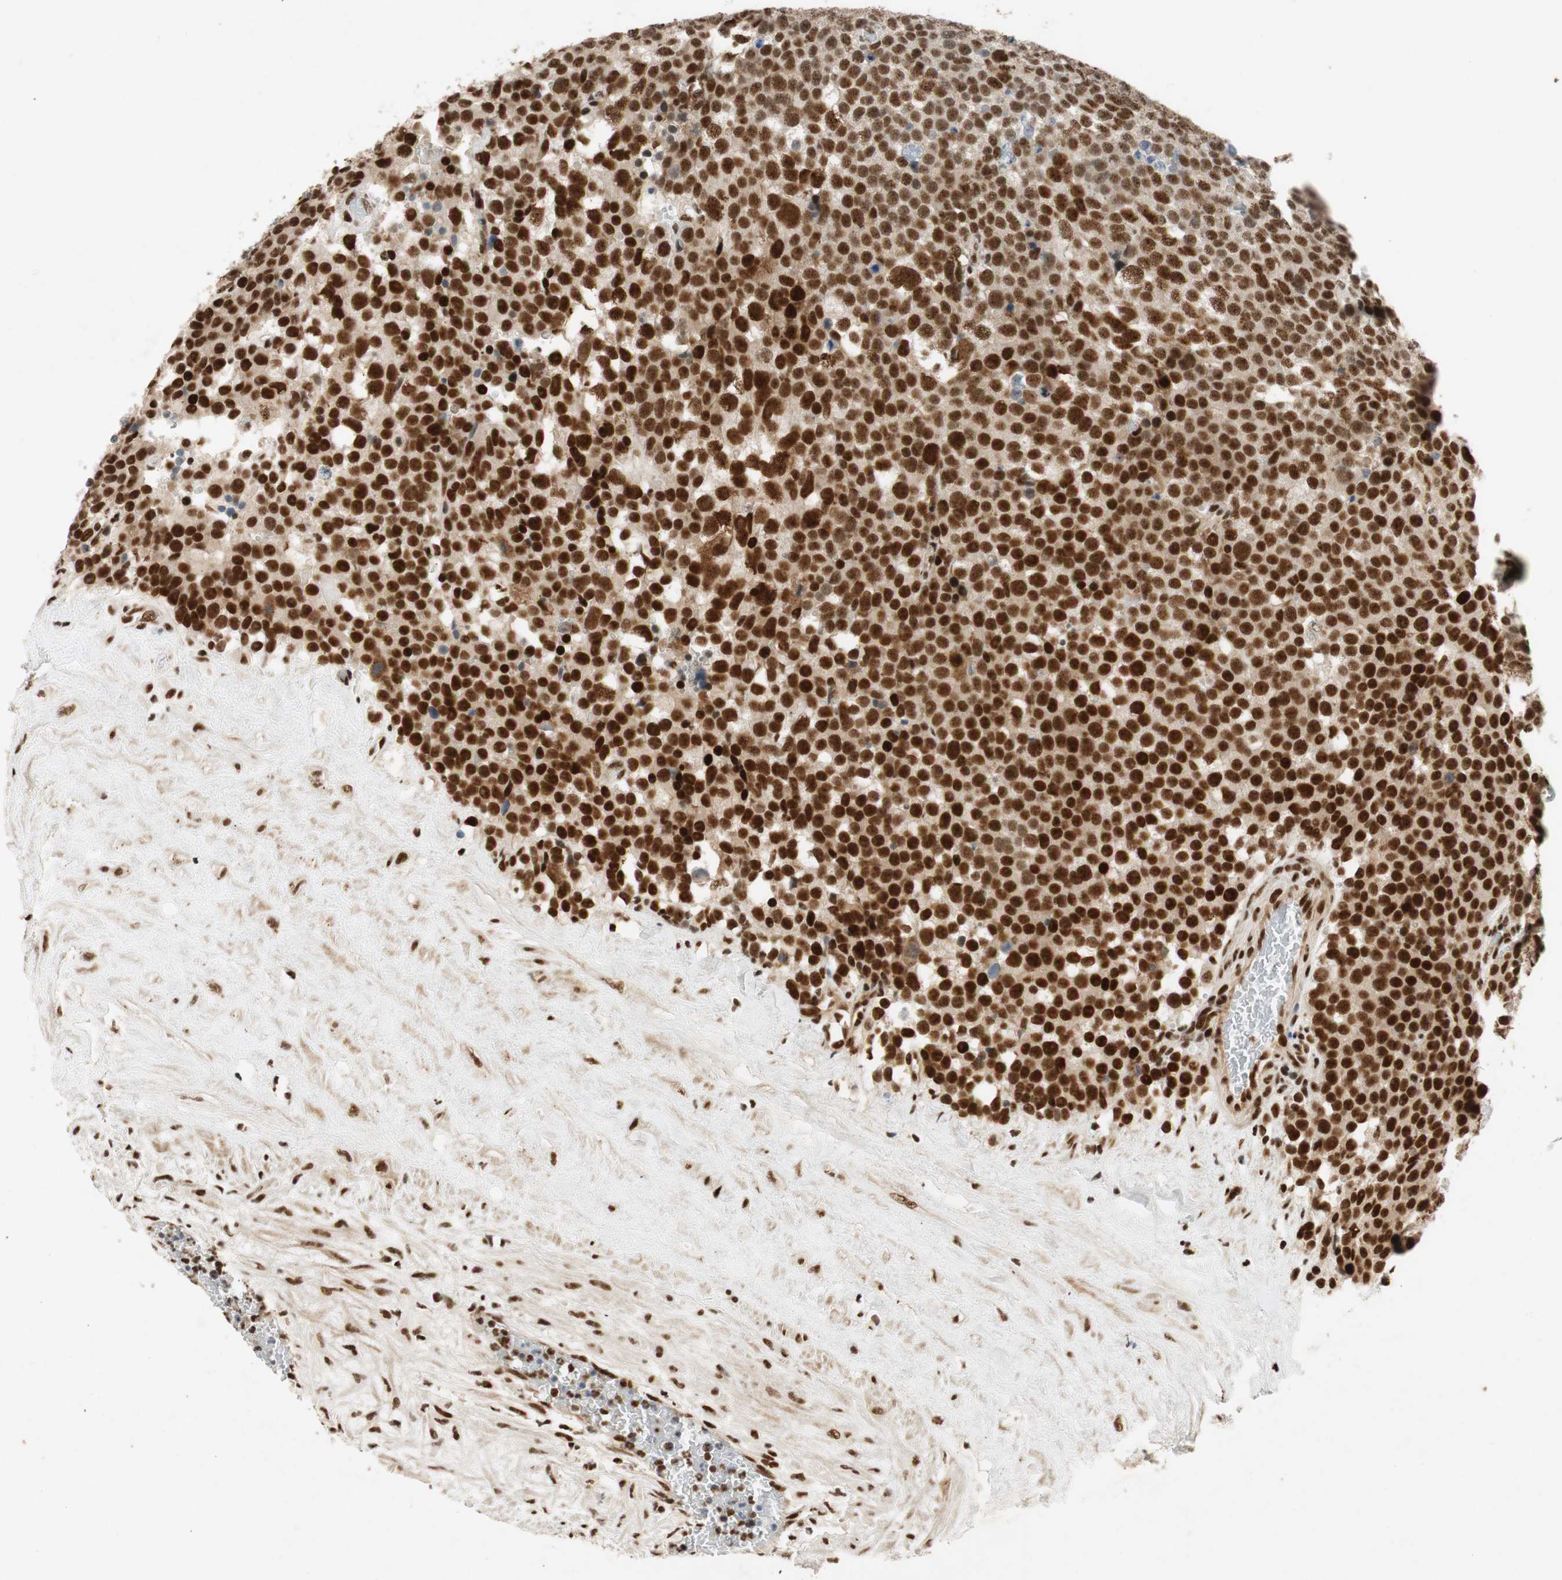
{"staining": {"intensity": "strong", "quantity": ">75%", "location": "nuclear"}, "tissue": "testis cancer", "cell_type": "Tumor cells", "image_type": "cancer", "snomed": [{"axis": "morphology", "description": "Seminoma, NOS"}, {"axis": "topography", "description": "Testis"}], "caption": "A micrograph of seminoma (testis) stained for a protein displays strong nuclear brown staining in tumor cells. The protein is stained brown, and the nuclei are stained in blue (DAB (3,3'-diaminobenzidine) IHC with brightfield microscopy, high magnification).", "gene": "NCBP3", "patient": {"sex": "male", "age": 71}}